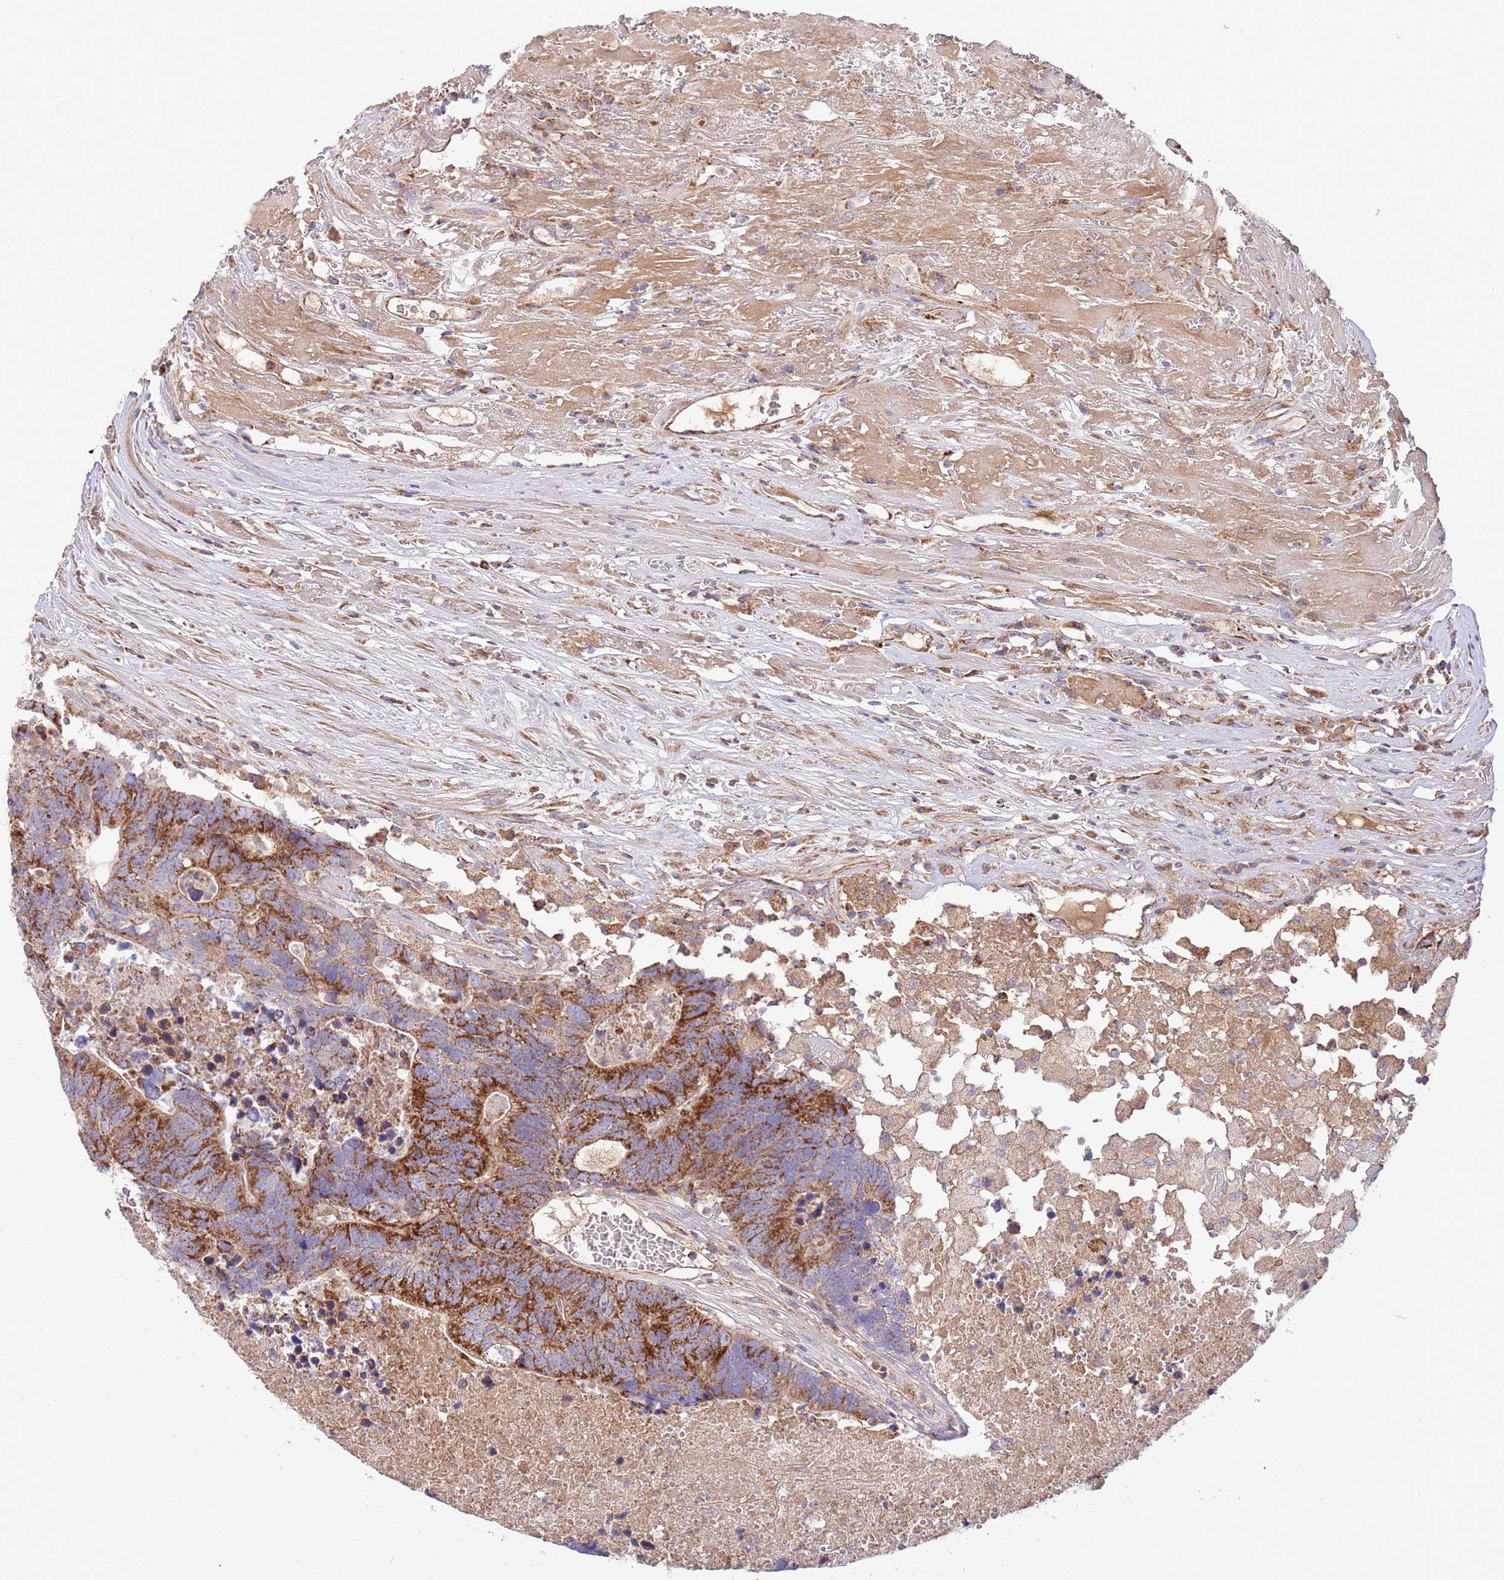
{"staining": {"intensity": "strong", "quantity": ">75%", "location": "cytoplasmic/membranous"}, "tissue": "colorectal cancer", "cell_type": "Tumor cells", "image_type": "cancer", "snomed": [{"axis": "morphology", "description": "Adenocarcinoma, NOS"}, {"axis": "topography", "description": "Colon"}], "caption": "The image exhibits a brown stain indicating the presence of a protein in the cytoplasmic/membranous of tumor cells in colorectal cancer.", "gene": "DNAJA3", "patient": {"sex": "female", "age": 48}}